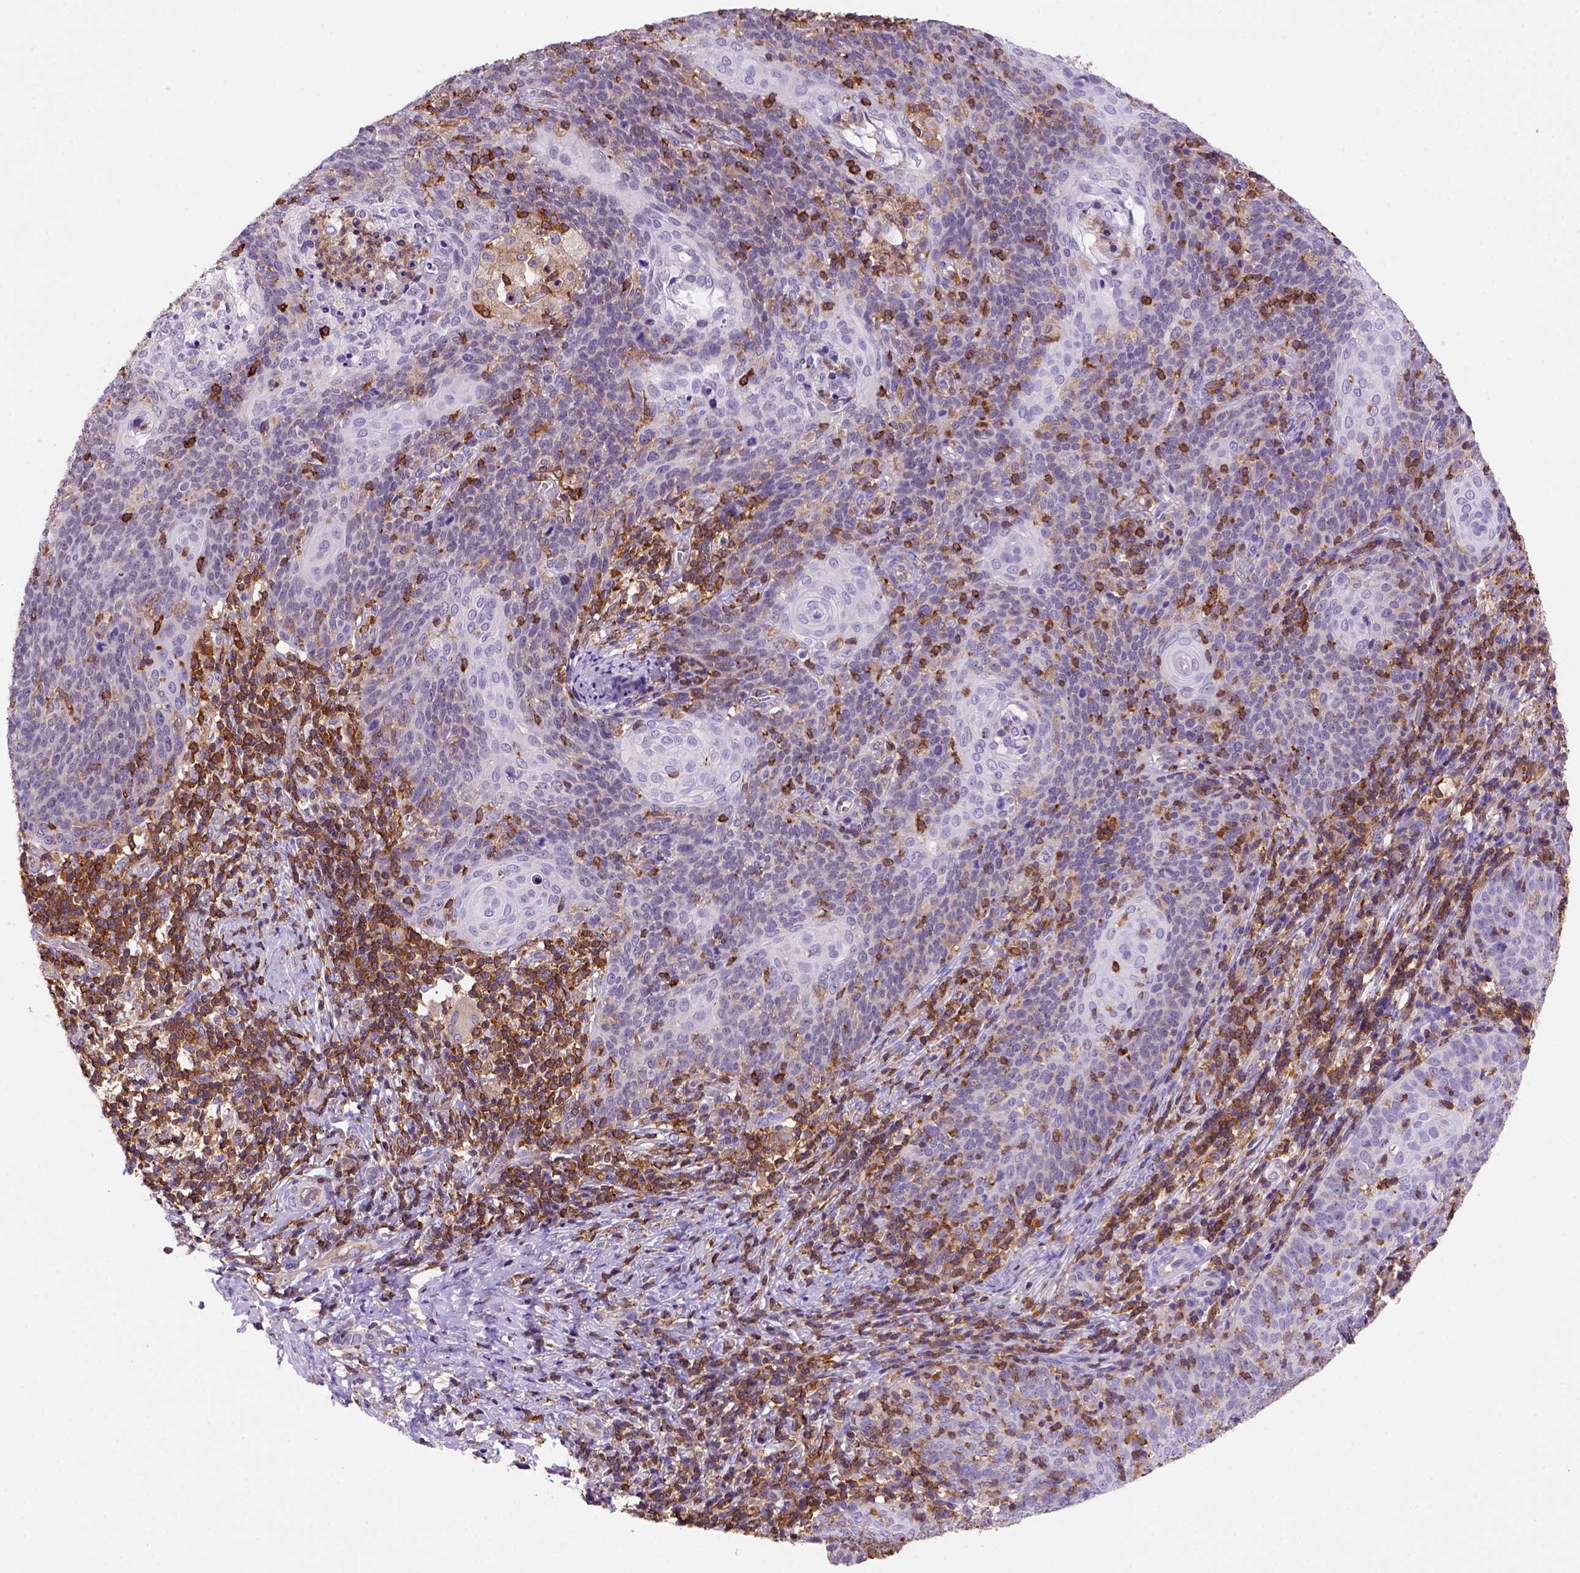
{"staining": {"intensity": "negative", "quantity": "none", "location": "none"}, "tissue": "cervical cancer", "cell_type": "Tumor cells", "image_type": "cancer", "snomed": [{"axis": "morphology", "description": "Normal tissue, NOS"}, {"axis": "morphology", "description": "Squamous cell carcinoma, NOS"}, {"axis": "topography", "description": "Cervix"}], "caption": "High magnification brightfield microscopy of cervical cancer stained with DAB (3,3'-diaminobenzidine) (brown) and counterstained with hematoxylin (blue): tumor cells show no significant expression. (DAB (3,3'-diaminobenzidine) IHC with hematoxylin counter stain).", "gene": "INPP5D", "patient": {"sex": "female", "age": 39}}